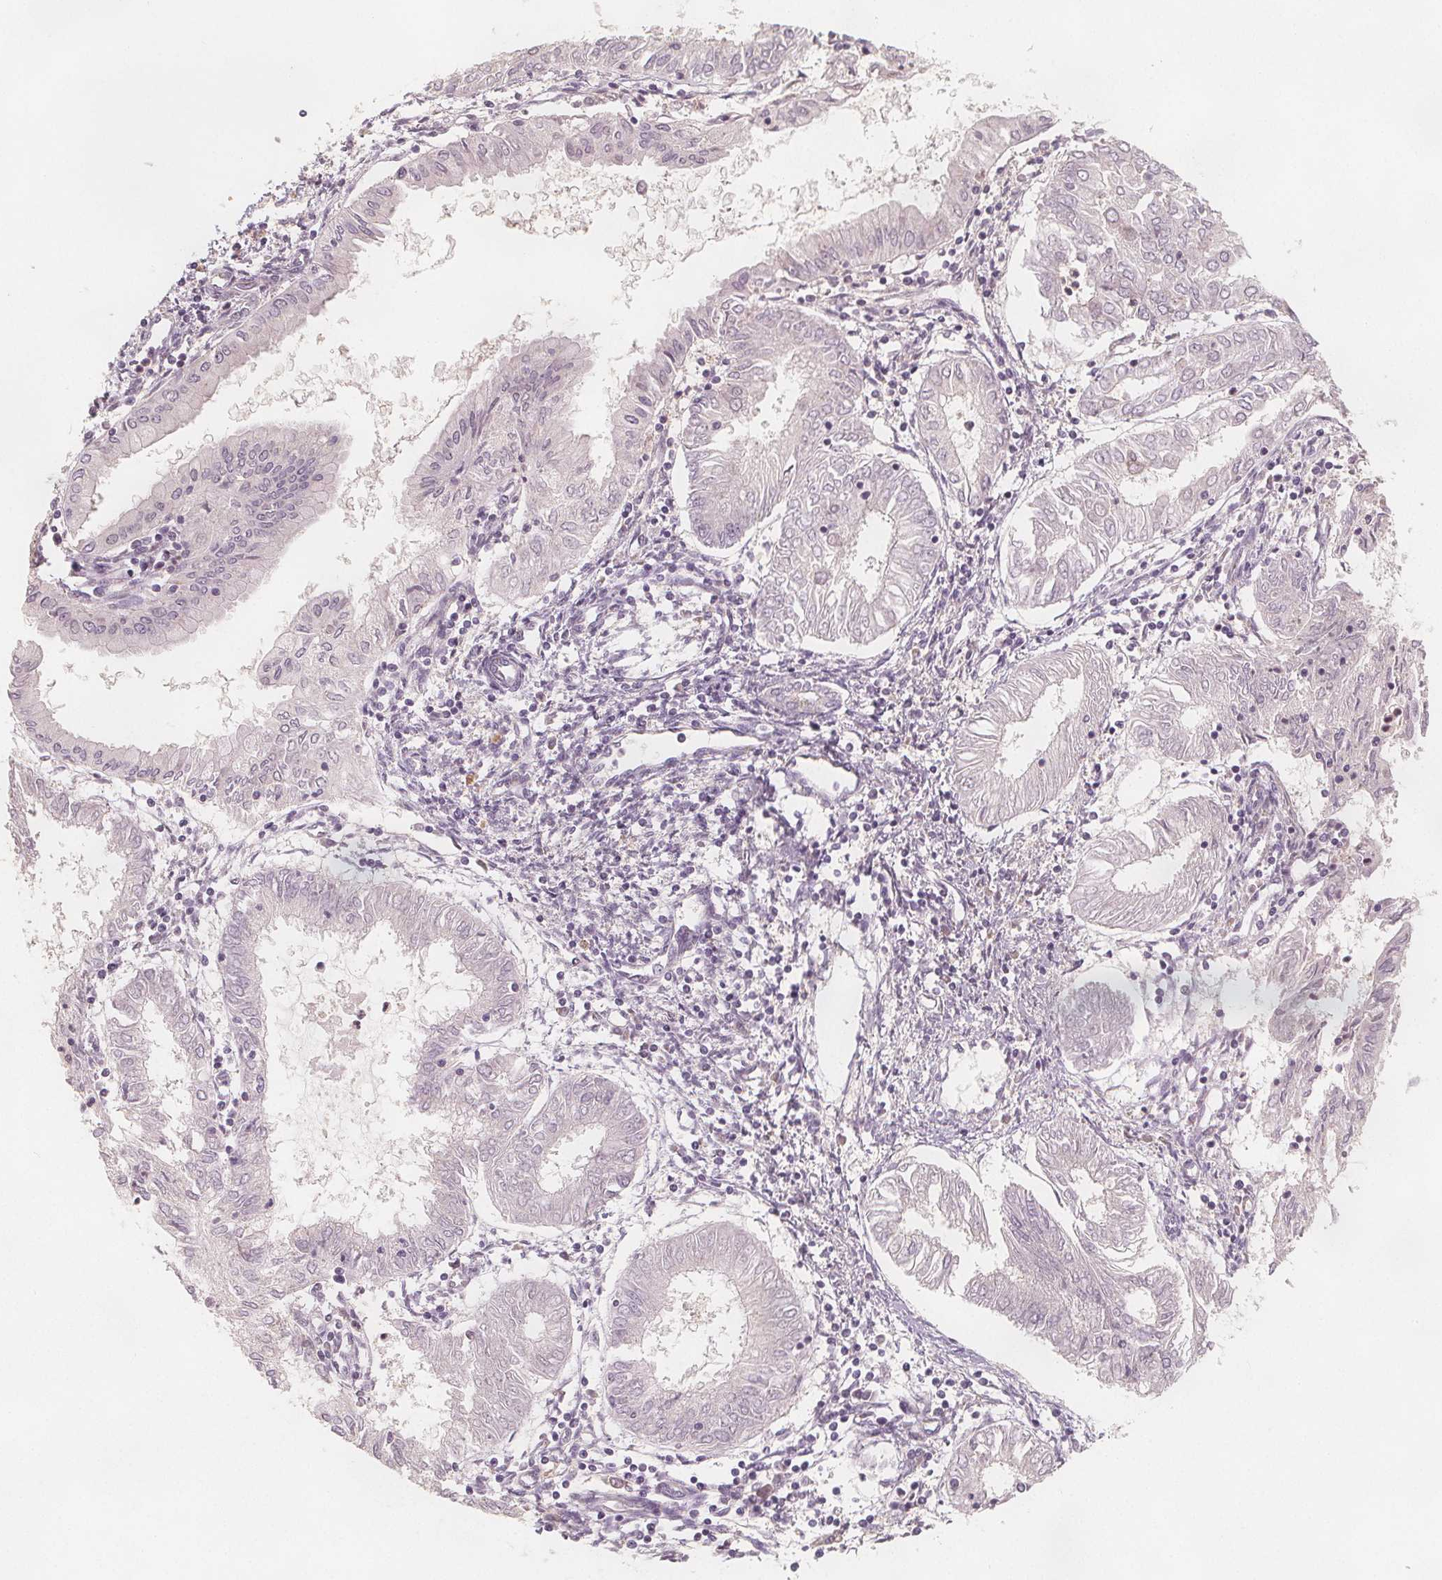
{"staining": {"intensity": "negative", "quantity": "none", "location": "none"}, "tissue": "endometrial cancer", "cell_type": "Tumor cells", "image_type": "cancer", "snomed": [{"axis": "morphology", "description": "Adenocarcinoma, NOS"}, {"axis": "topography", "description": "Endometrium"}], "caption": "Immunohistochemistry (IHC) of adenocarcinoma (endometrial) shows no positivity in tumor cells.", "gene": "NCSTN", "patient": {"sex": "female", "age": 68}}